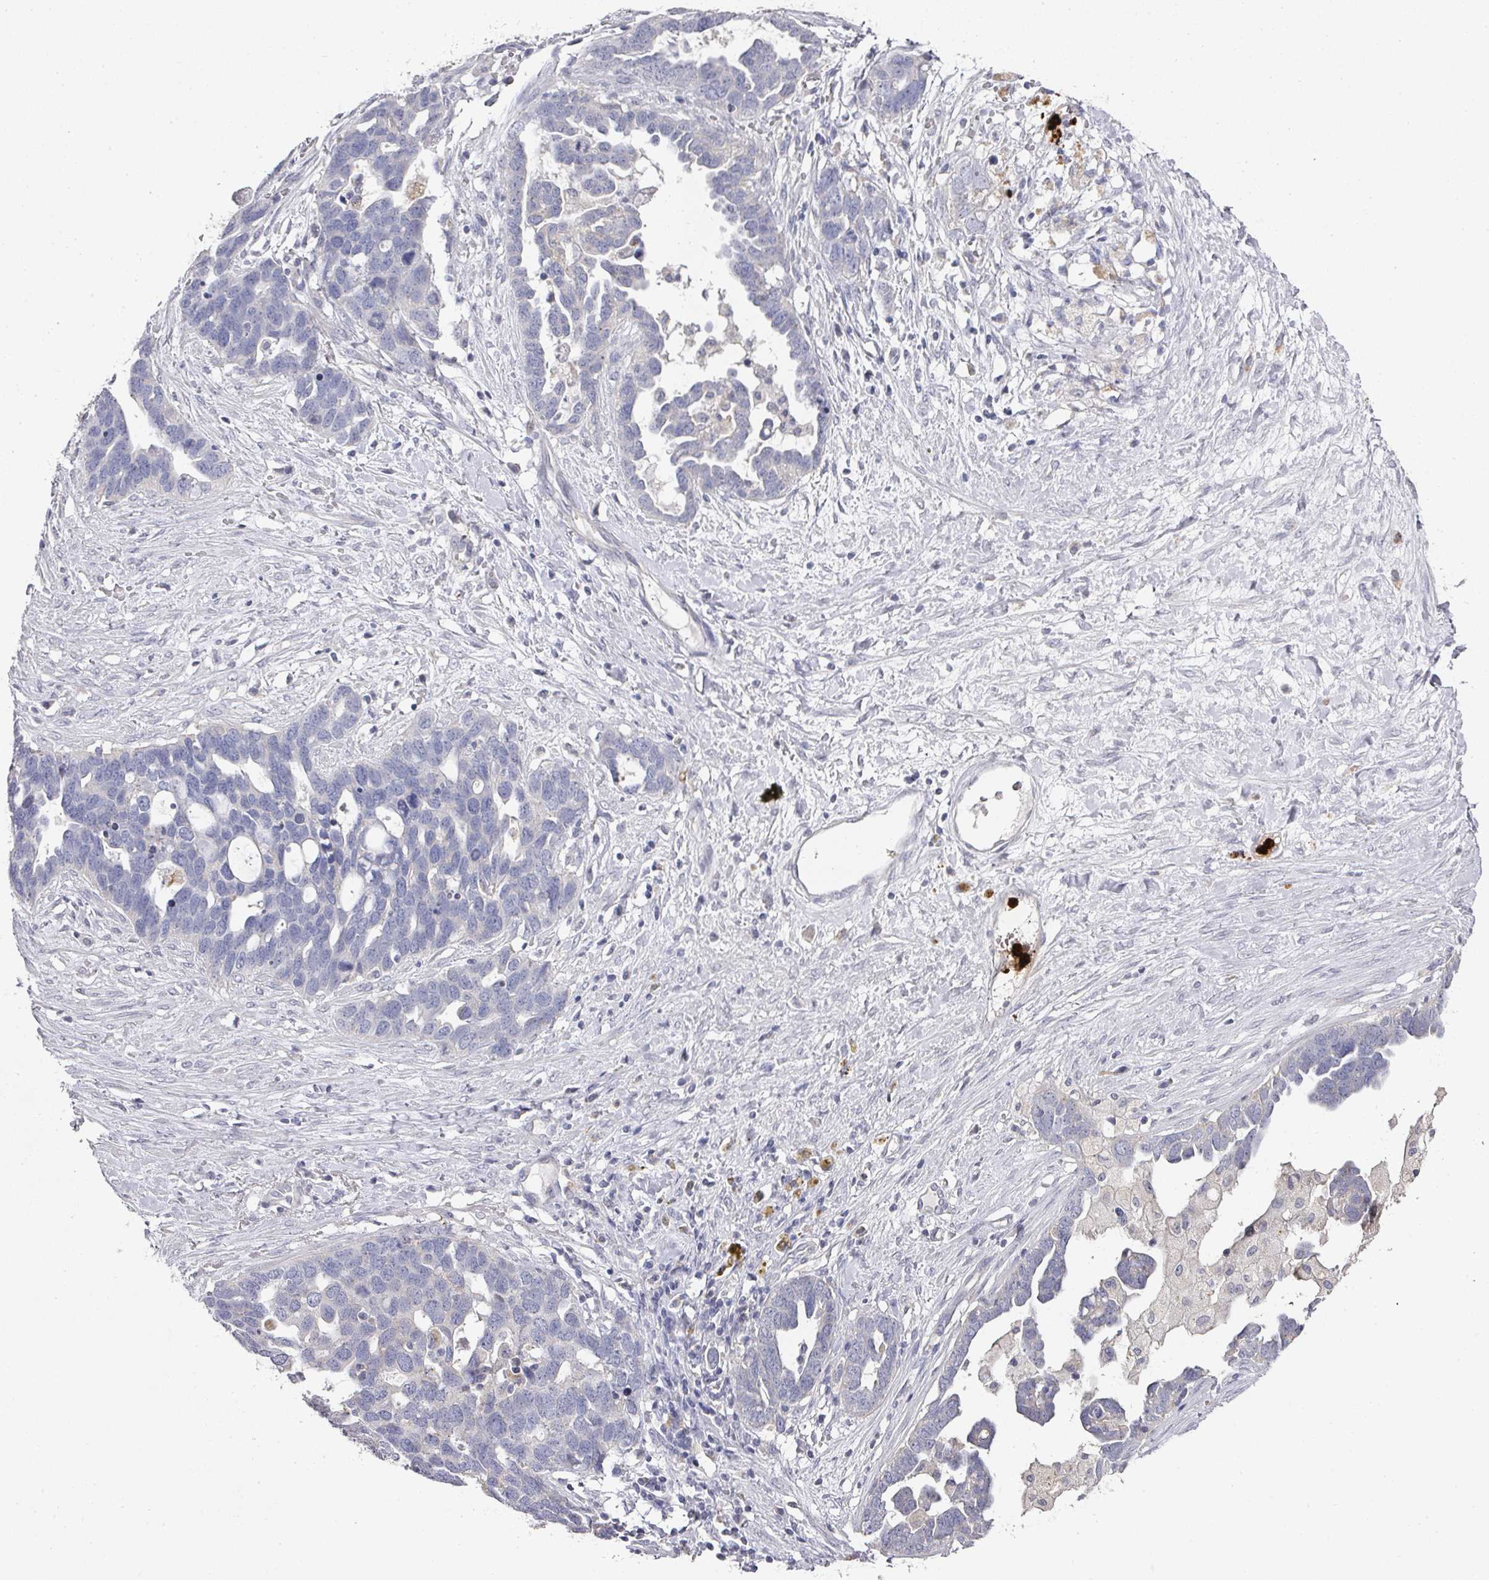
{"staining": {"intensity": "negative", "quantity": "none", "location": "none"}, "tissue": "ovarian cancer", "cell_type": "Tumor cells", "image_type": "cancer", "snomed": [{"axis": "morphology", "description": "Cystadenocarcinoma, serous, NOS"}, {"axis": "topography", "description": "Ovary"}], "caption": "Micrograph shows no significant protein staining in tumor cells of ovarian cancer.", "gene": "CAMP", "patient": {"sex": "female", "age": 54}}